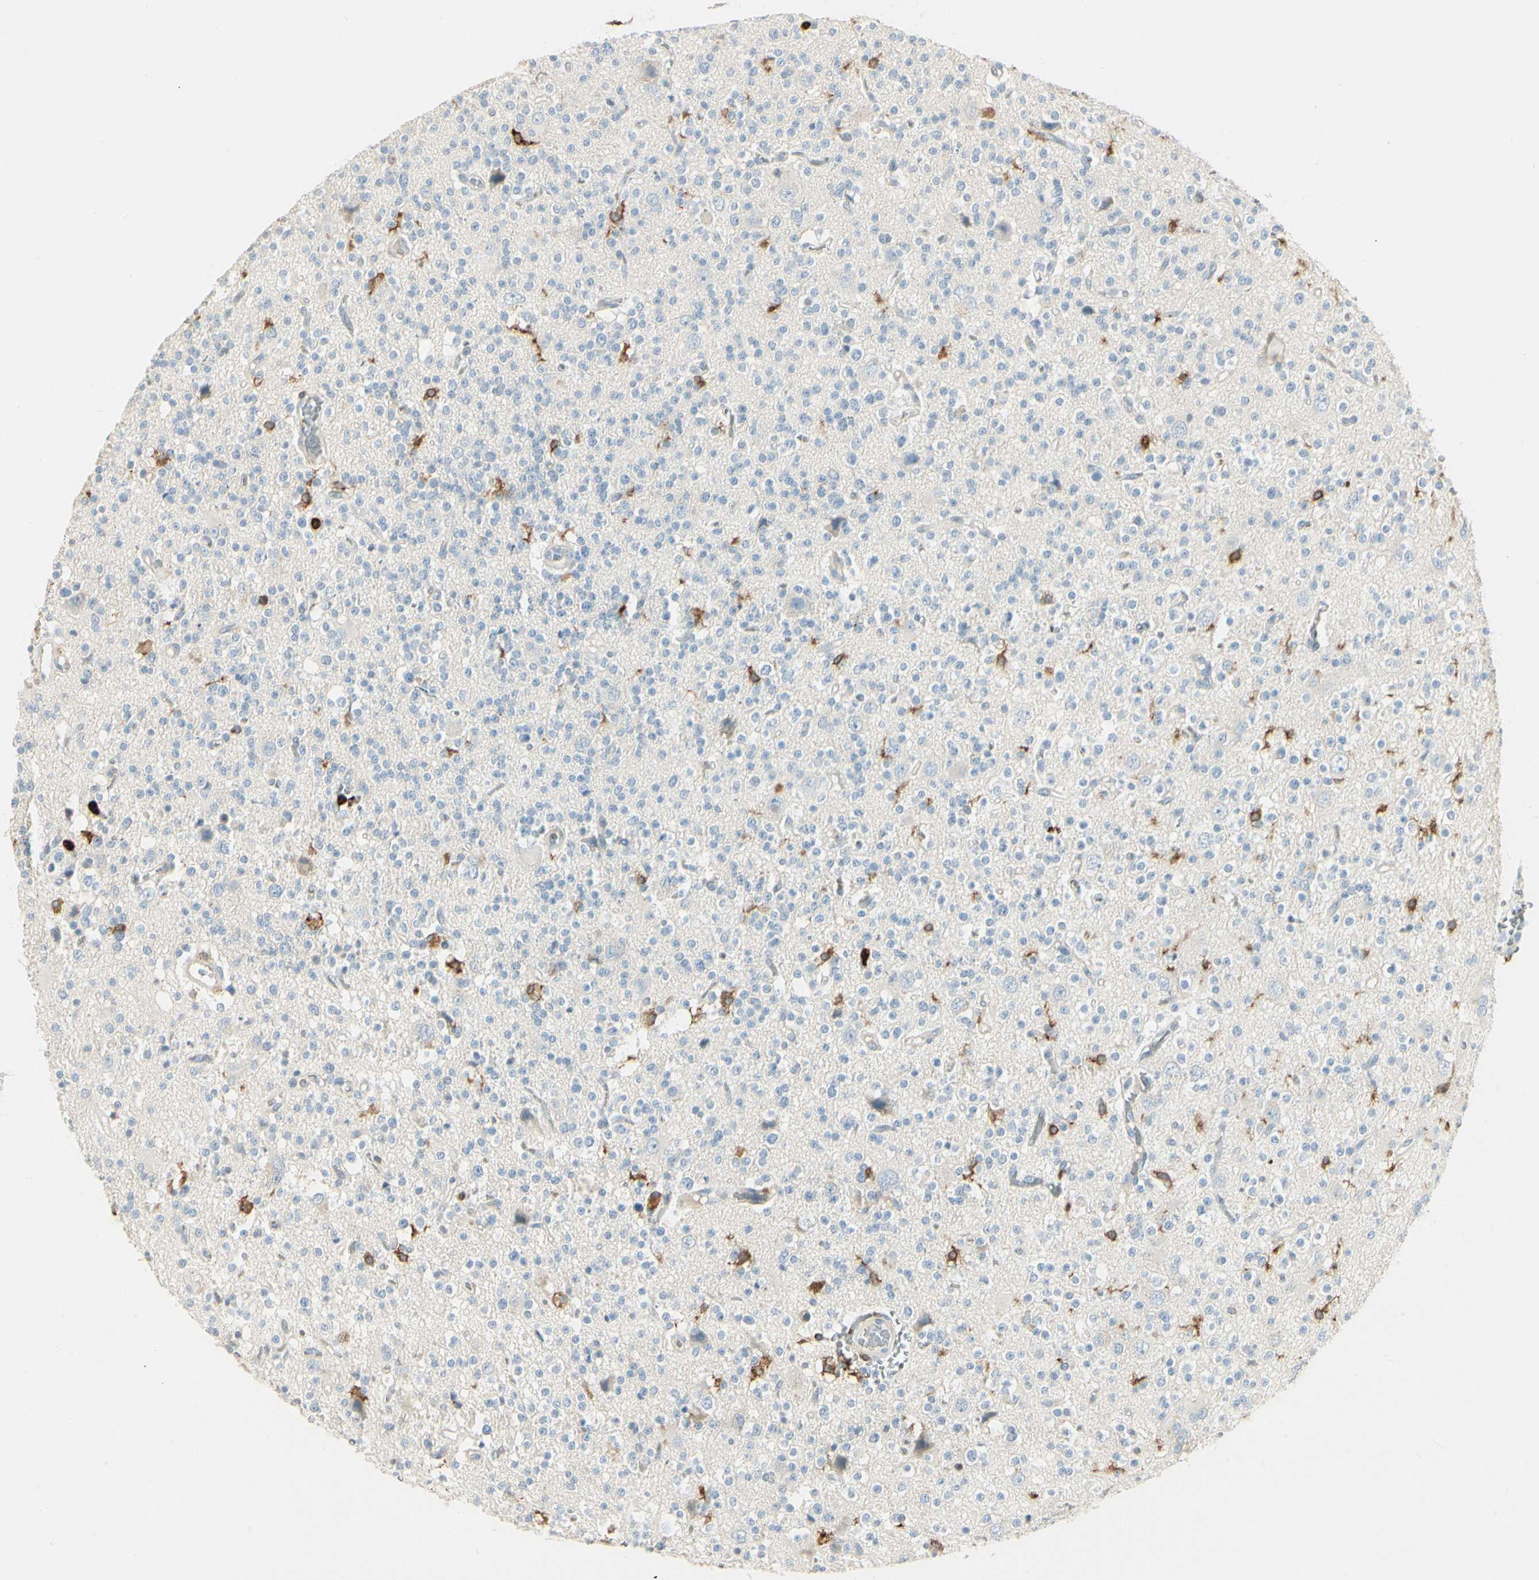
{"staining": {"intensity": "negative", "quantity": "none", "location": "none"}, "tissue": "glioma", "cell_type": "Tumor cells", "image_type": "cancer", "snomed": [{"axis": "morphology", "description": "Glioma, malignant, High grade"}, {"axis": "topography", "description": "Brain"}], "caption": "IHC of glioma demonstrates no expression in tumor cells. (DAB (3,3'-diaminobenzidine) immunohistochemistry (IHC) visualized using brightfield microscopy, high magnification).", "gene": "ITGB2", "patient": {"sex": "male", "age": 47}}